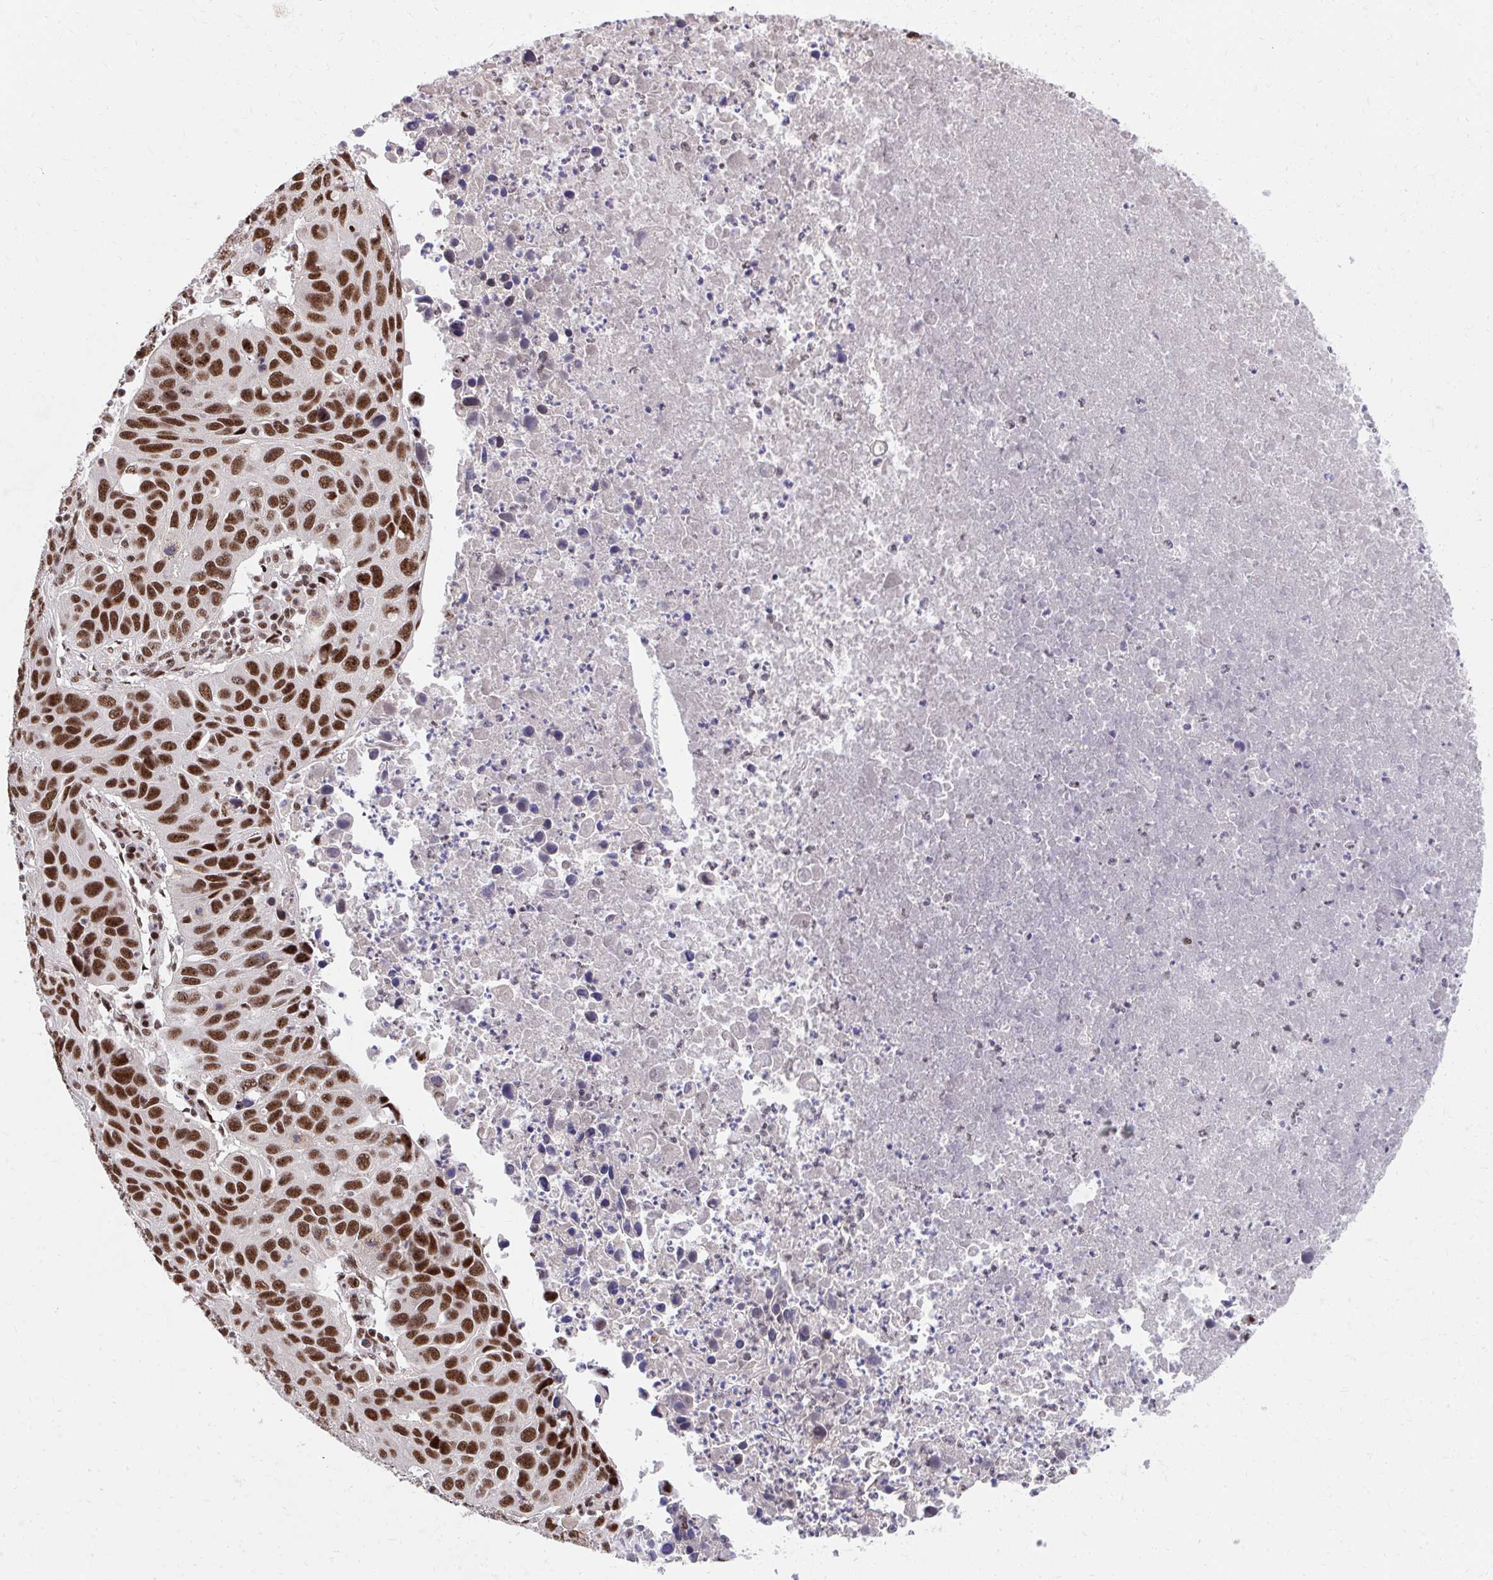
{"staining": {"intensity": "strong", "quantity": ">75%", "location": "nuclear"}, "tissue": "lung cancer", "cell_type": "Tumor cells", "image_type": "cancer", "snomed": [{"axis": "morphology", "description": "Squamous cell carcinoma, NOS"}, {"axis": "topography", "description": "Lung"}], "caption": "DAB (3,3'-diaminobenzidine) immunohistochemical staining of human lung squamous cell carcinoma exhibits strong nuclear protein positivity in about >75% of tumor cells.", "gene": "SYNE4", "patient": {"sex": "female", "age": 61}}